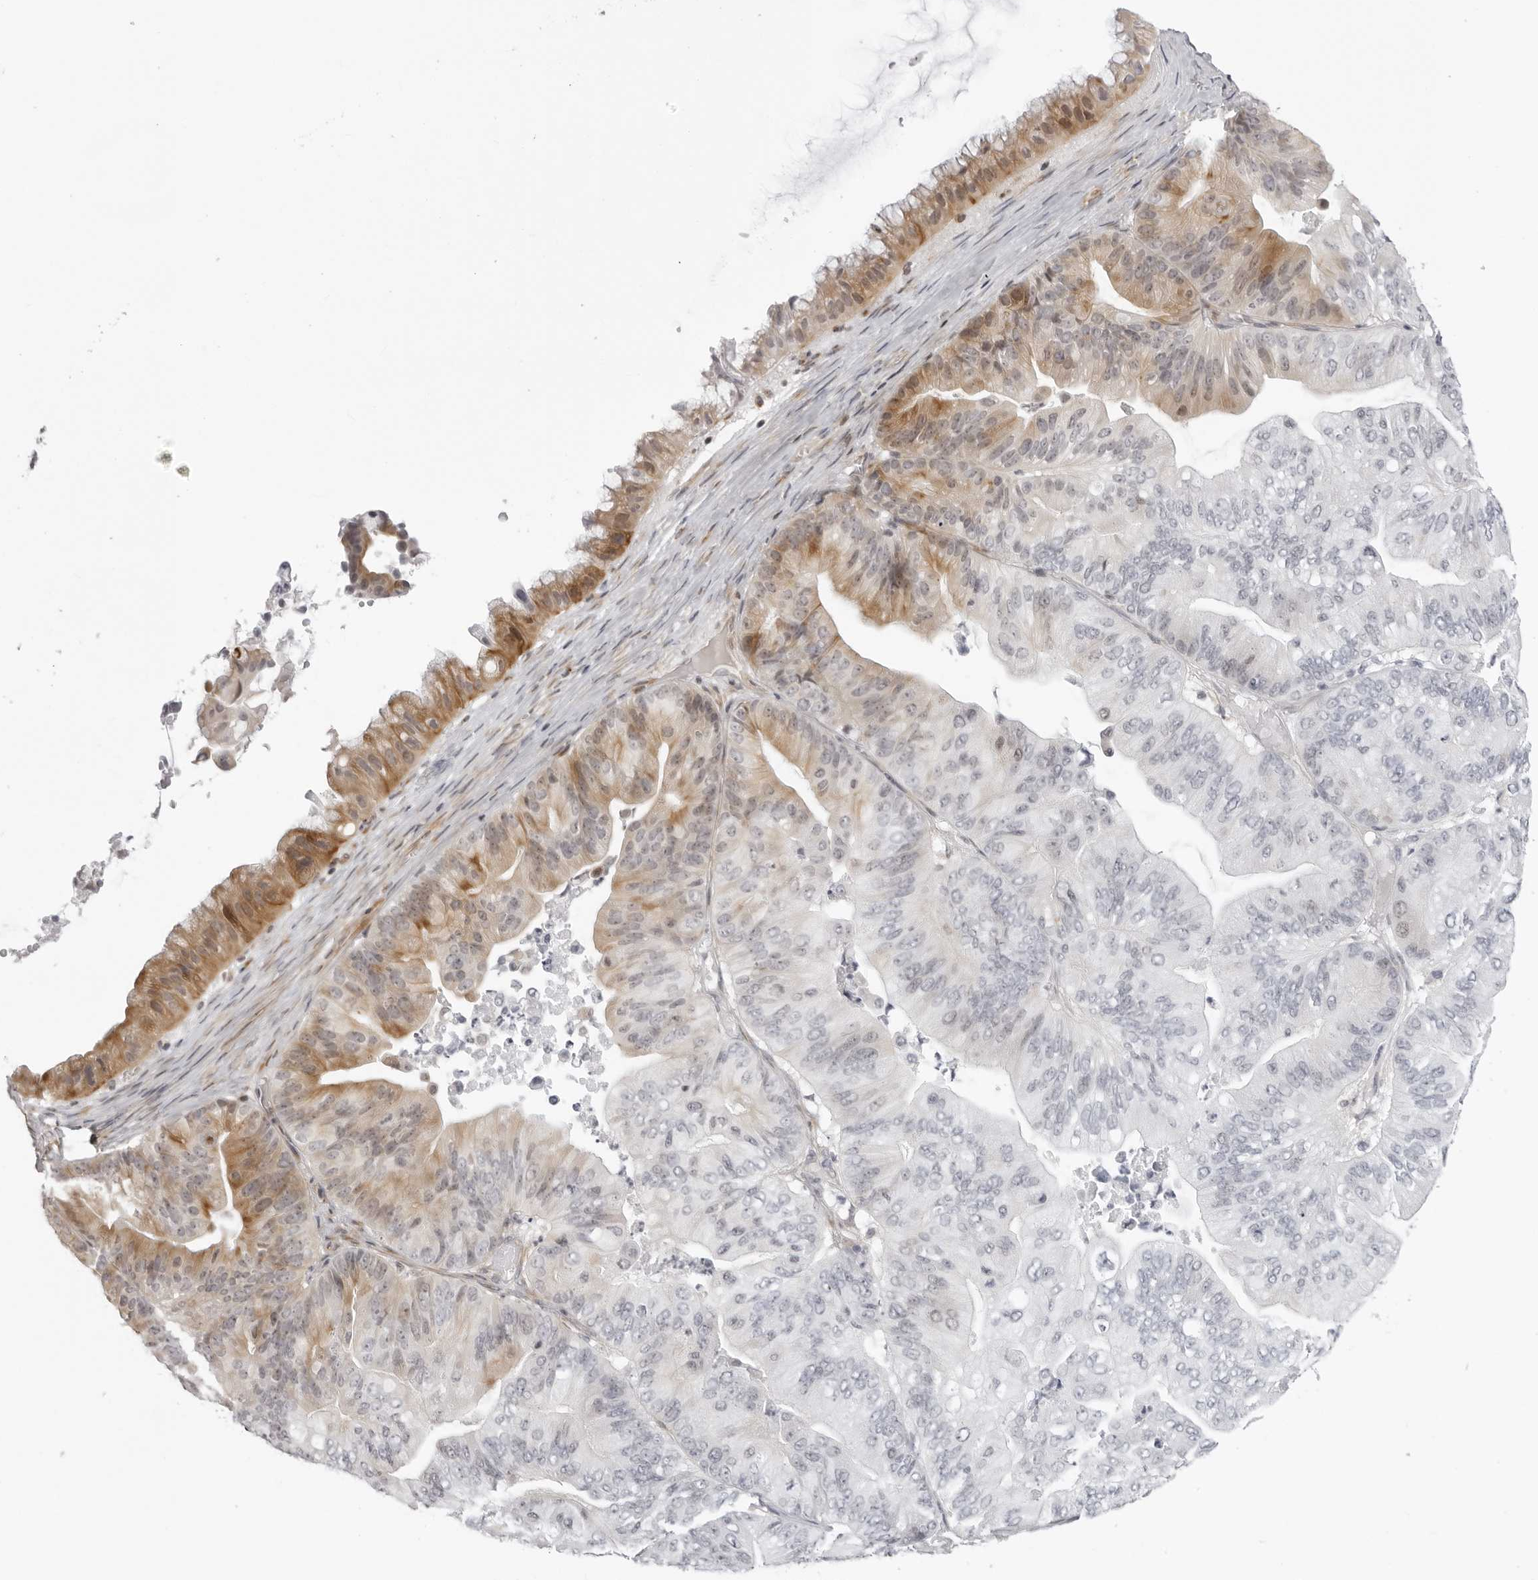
{"staining": {"intensity": "moderate", "quantity": "<25%", "location": "cytoplasmic/membranous"}, "tissue": "ovarian cancer", "cell_type": "Tumor cells", "image_type": "cancer", "snomed": [{"axis": "morphology", "description": "Cystadenocarcinoma, mucinous, NOS"}, {"axis": "topography", "description": "Ovary"}], "caption": "An image of ovarian cancer stained for a protein displays moderate cytoplasmic/membranous brown staining in tumor cells. (DAB (3,3'-diaminobenzidine) = brown stain, brightfield microscopy at high magnification).", "gene": "SUGCT", "patient": {"sex": "female", "age": 61}}